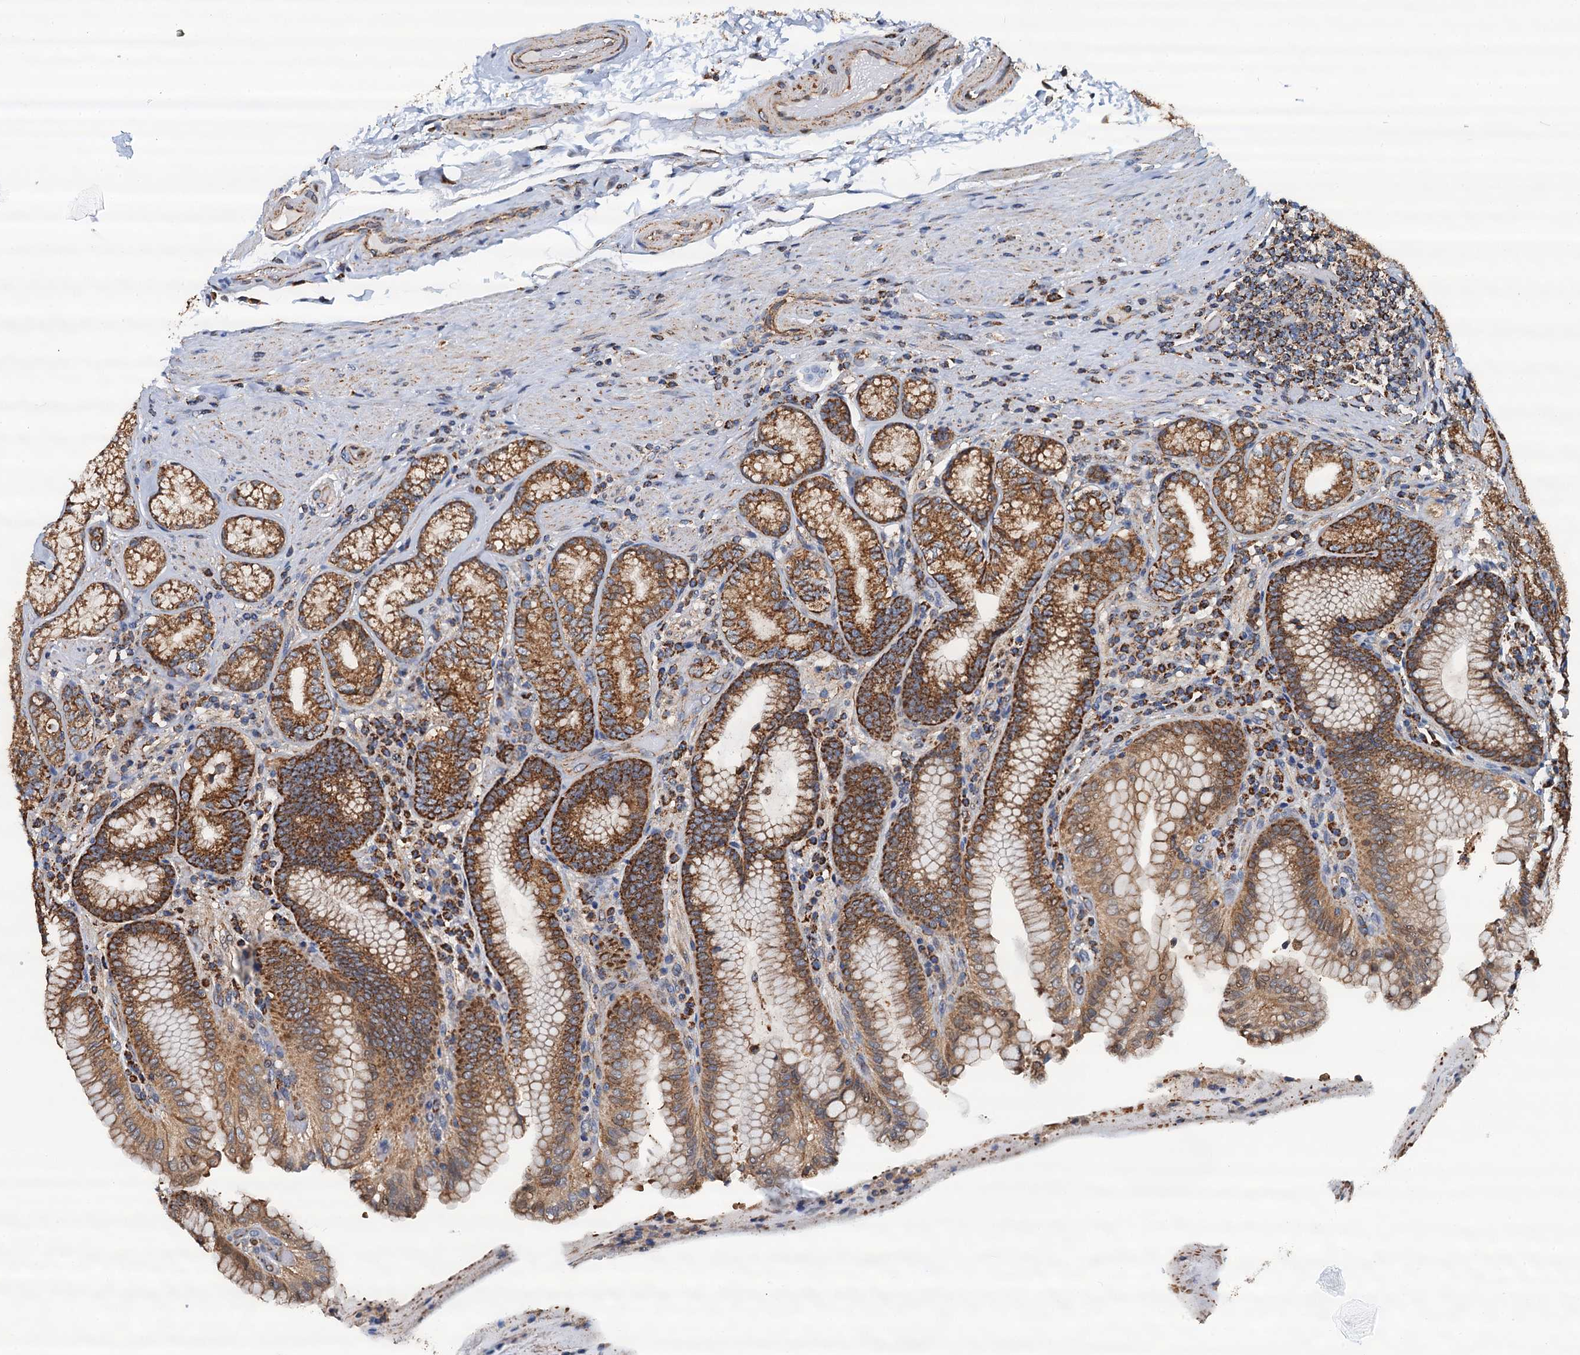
{"staining": {"intensity": "strong", "quantity": ">75%", "location": "cytoplasmic/membranous"}, "tissue": "stomach", "cell_type": "Glandular cells", "image_type": "normal", "snomed": [{"axis": "morphology", "description": "Normal tissue, NOS"}, {"axis": "topography", "description": "Stomach, upper"}, {"axis": "topography", "description": "Stomach, lower"}], "caption": "Immunohistochemistry (IHC) of normal stomach reveals high levels of strong cytoplasmic/membranous staining in about >75% of glandular cells. (IHC, brightfield microscopy, high magnification).", "gene": "AAGAB", "patient": {"sex": "female", "age": 76}}